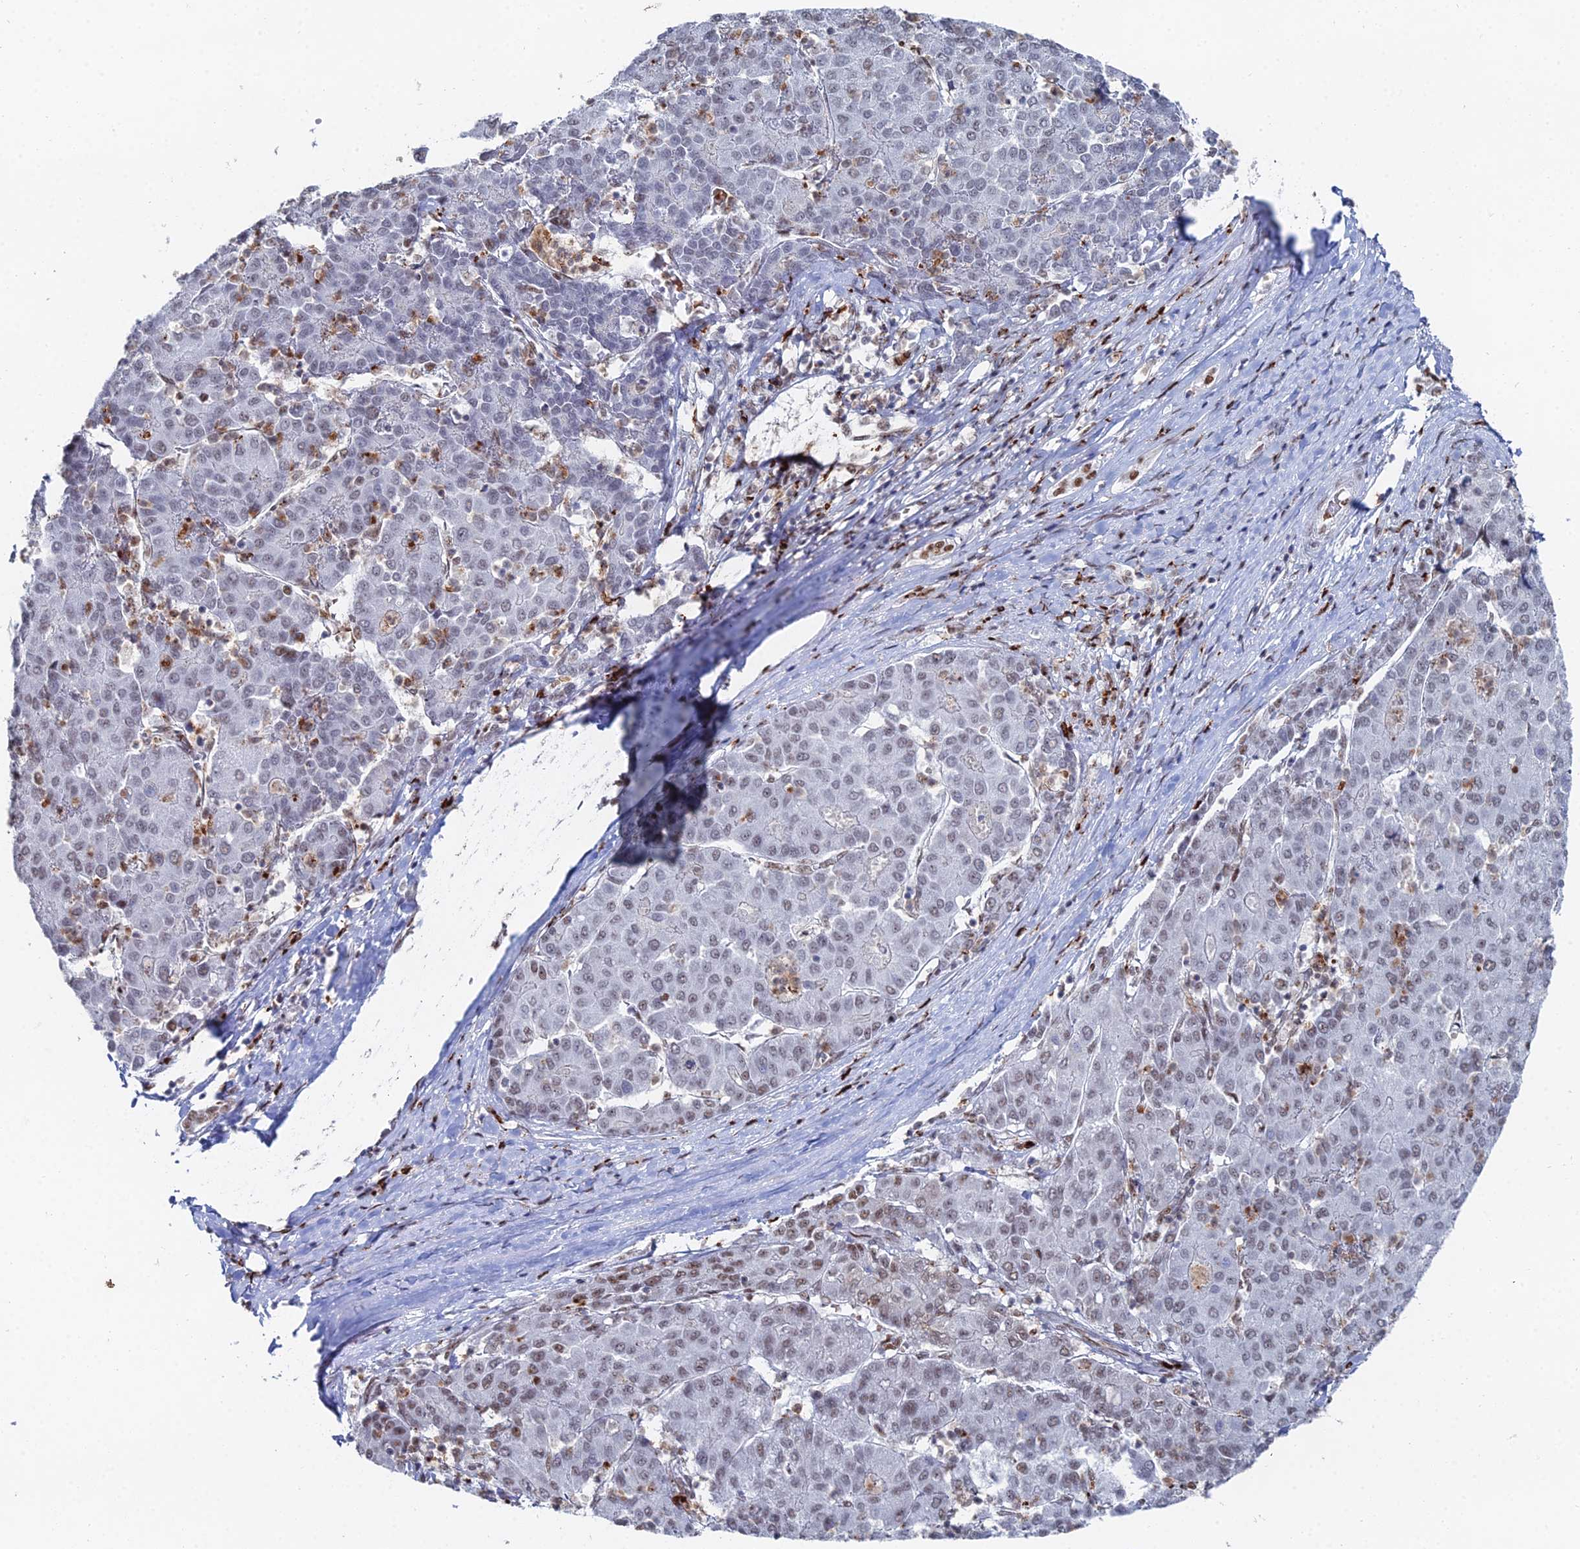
{"staining": {"intensity": "weak", "quantity": "25%-75%", "location": "nuclear"}, "tissue": "liver cancer", "cell_type": "Tumor cells", "image_type": "cancer", "snomed": [{"axis": "morphology", "description": "Carcinoma, Hepatocellular, NOS"}, {"axis": "topography", "description": "Liver"}], "caption": "A high-resolution image shows immunohistochemistry staining of liver cancer, which demonstrates weak nuclear positivity in about 25%-75% of tumor cells. The protein of interest is shown in brown color, while the nuclei are stained blue.", "gene": "GSC2", "patient": {"sex": "male", "age": 65}}